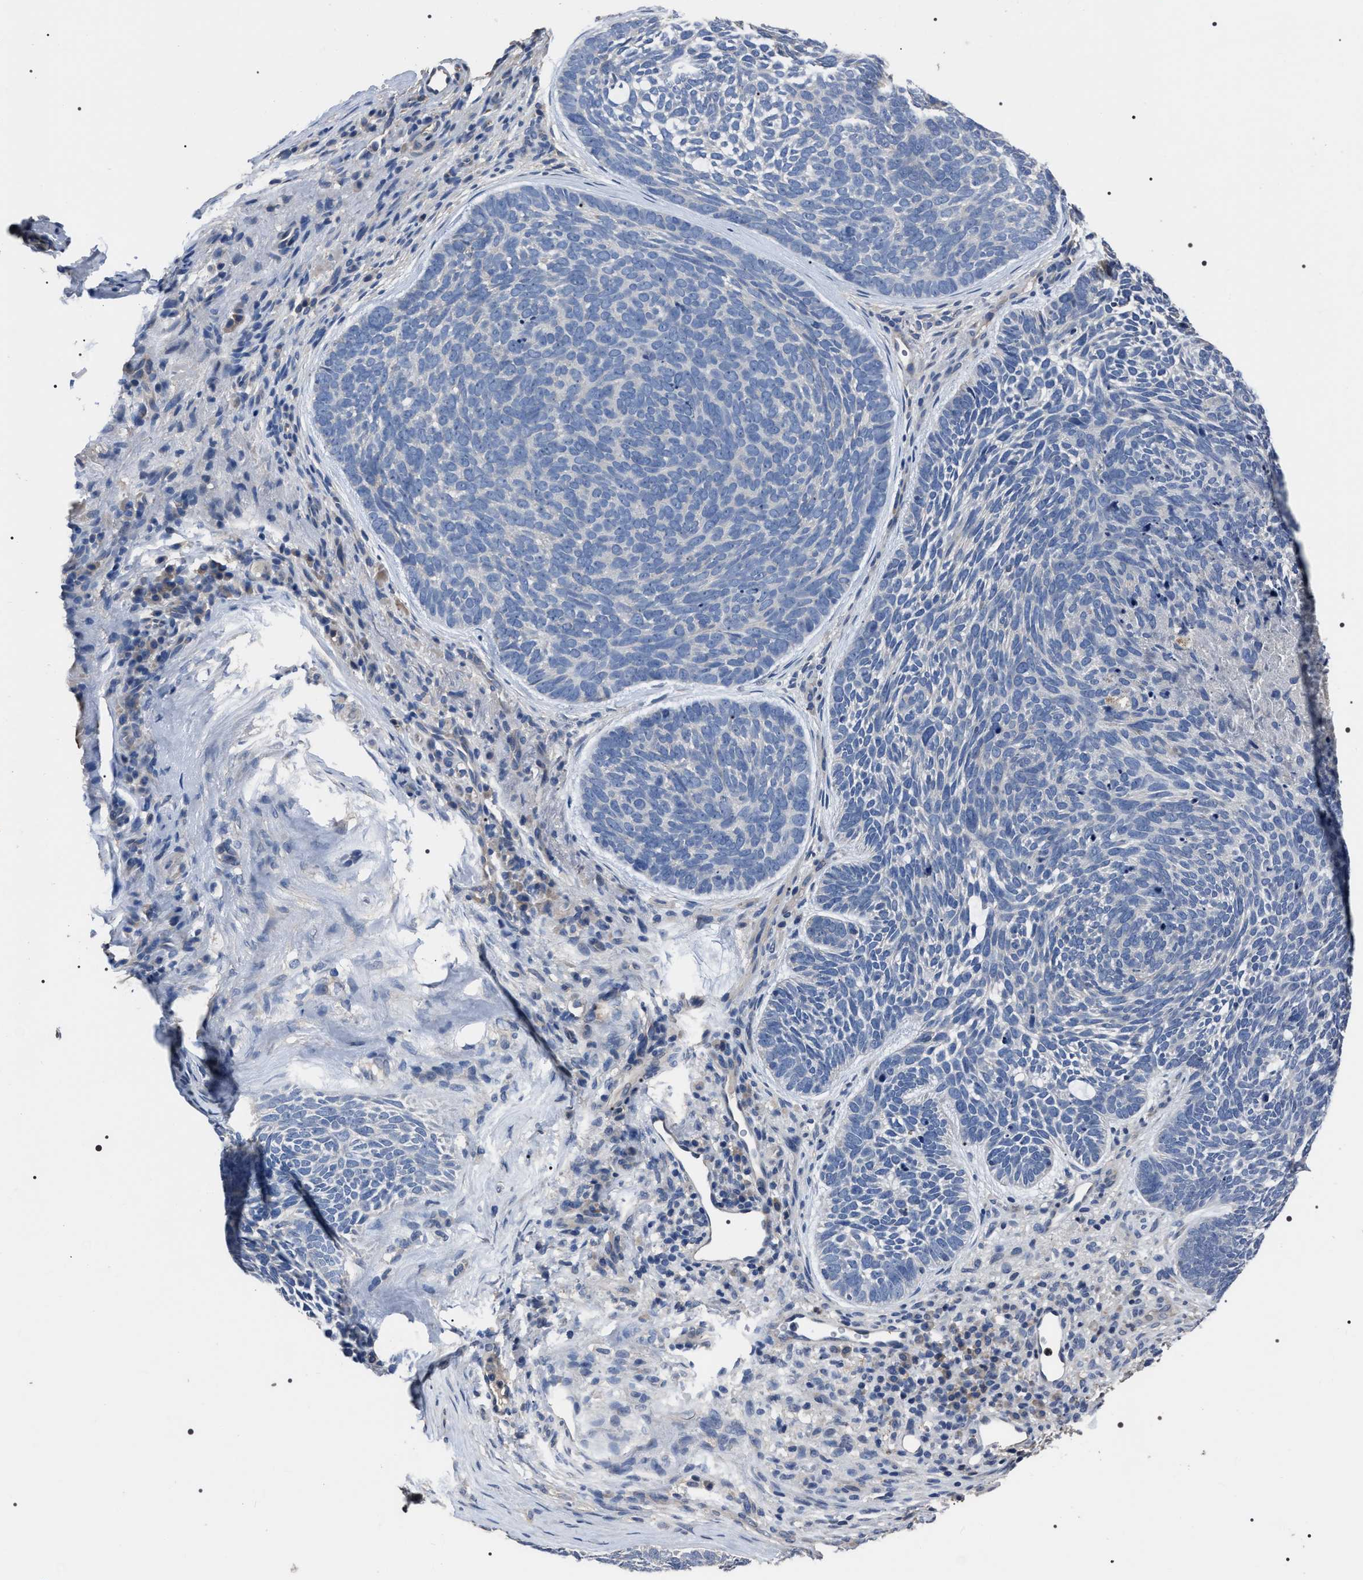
{"staining": {"intensity": "negative", "quantity": "none", "location": "none"}, "tissue": "skin cancer", "cell_type": "Tumor cells", "image_type": "cancer", "snomed": [{"axis": "morphology", "description": "Basal cell carcinoma"}, {"axis": "topography", "description": "Skin"}, {"axis": "topography", "description": "Skin of head"}], "caption": "A photomicrograph of human skin basal cell carcinoma is negative for staining in tumor cells. The staining was performed using DAB (3,3'-diaminobenzidine) to visualize the protein expression in brown, while the nuclei were stained in blue with hematoxylin (Magnification: 20x).", "gene": "TRIM54", "patient": {"sex": "female", "age": 85}}